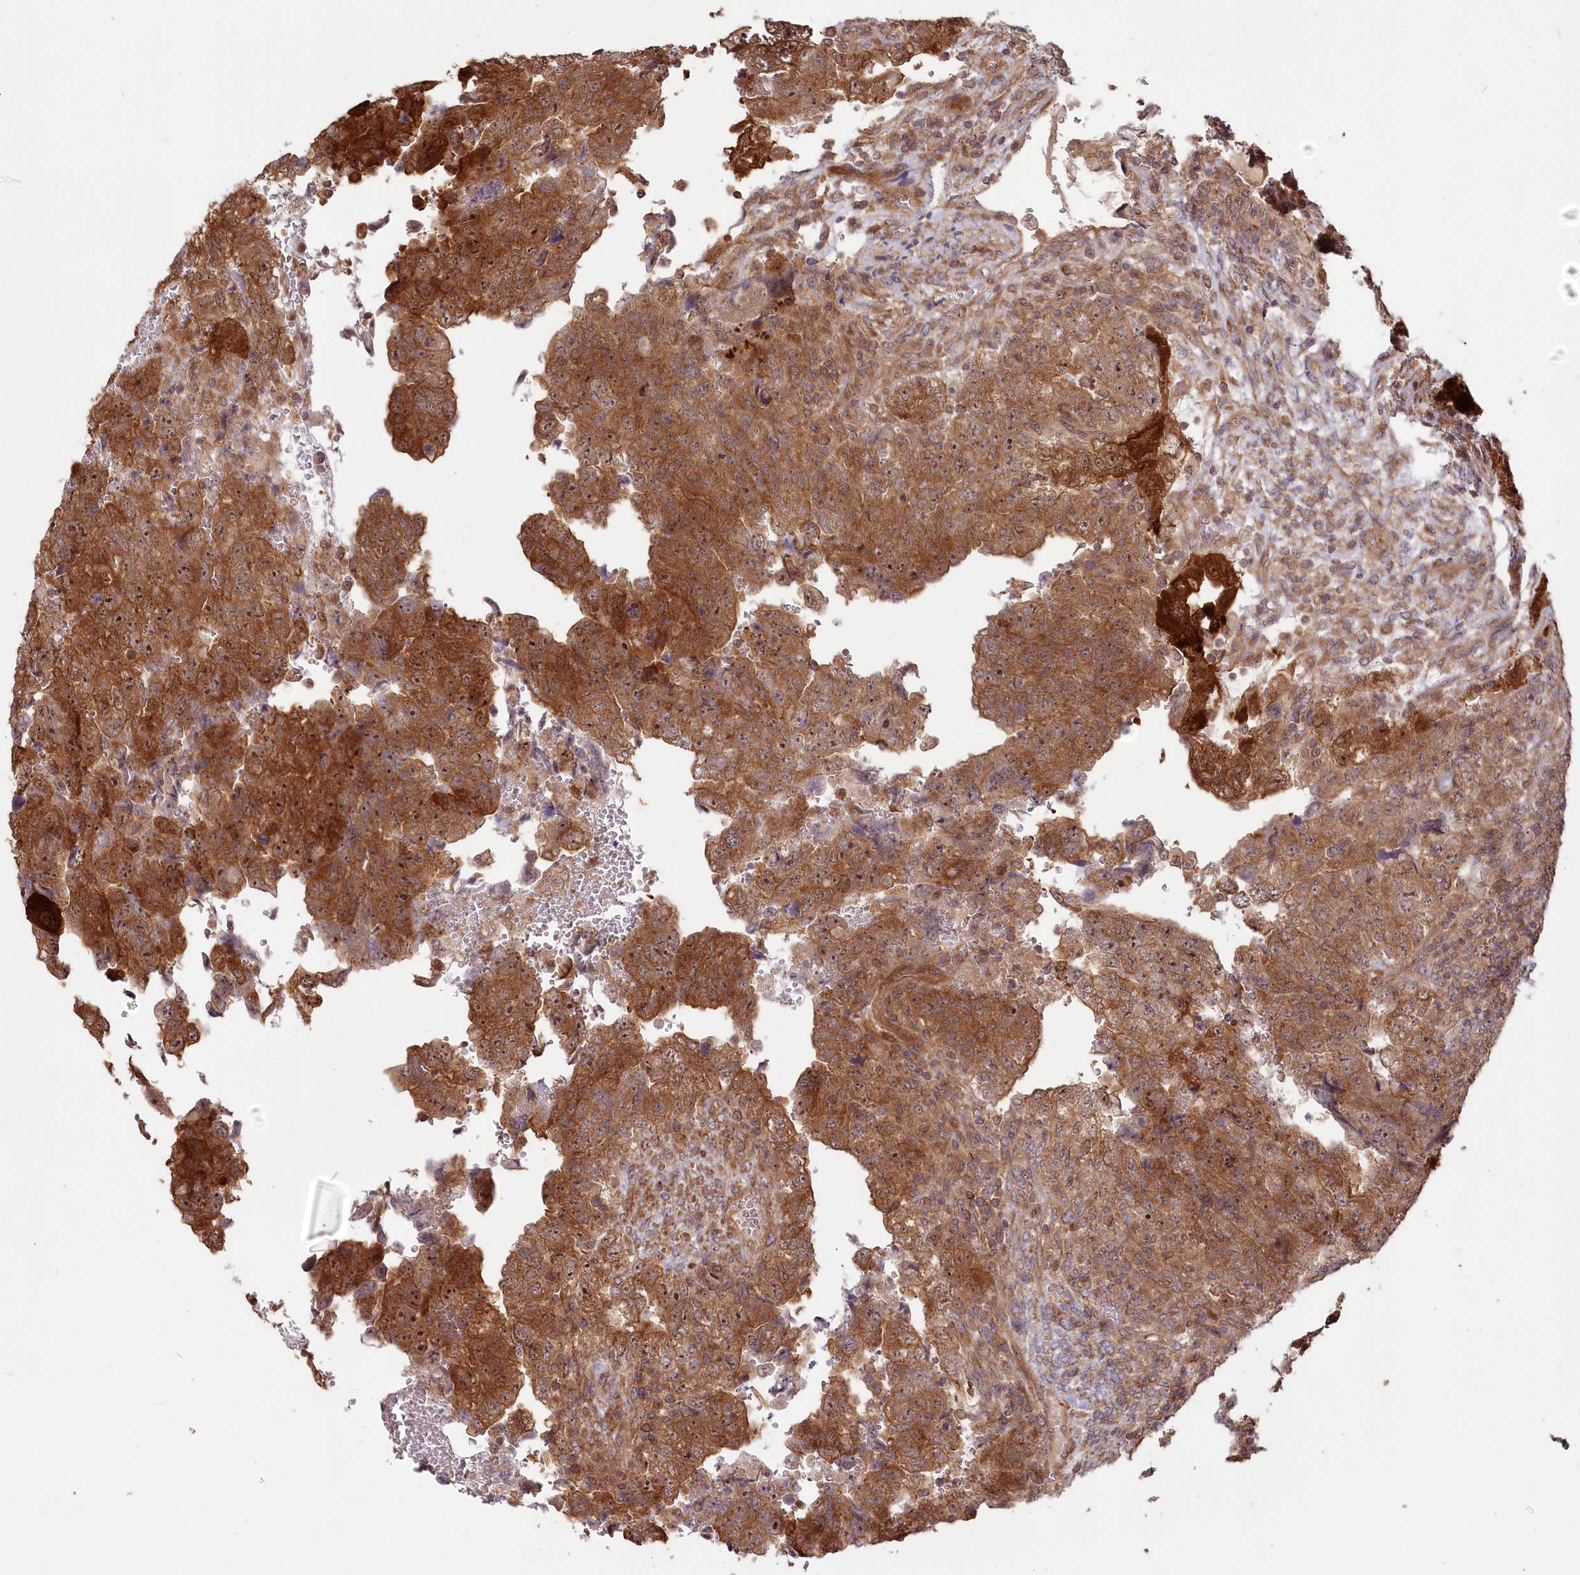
{"staining": {"intensity": "moderate", "quantity": ">75%", "location": "cytoplasmic/membranous,nuclear"}, "tissue": "testis cancer", "cell_type": "Tumor cells", "image_type": "cancer", "snomed": [{"axis": "morphology", "description": "Carcinoma, Embryonal, NOS"}, {"axis": "topography", "description": "Testis"}], "caption": "Testis embryonal carcinoma tissue exhibits moderate cytoplasmic/membranous and nuclear expression in approximately >75% of tumor cells, visualized by immunohistochemistry. The staining was performed using DAB, with brown indicating positive protein expression. Nuclei are stained blue with hematoxylin.", "gene": "TBCA", "patient": {"sex": "male", "age": 36}}